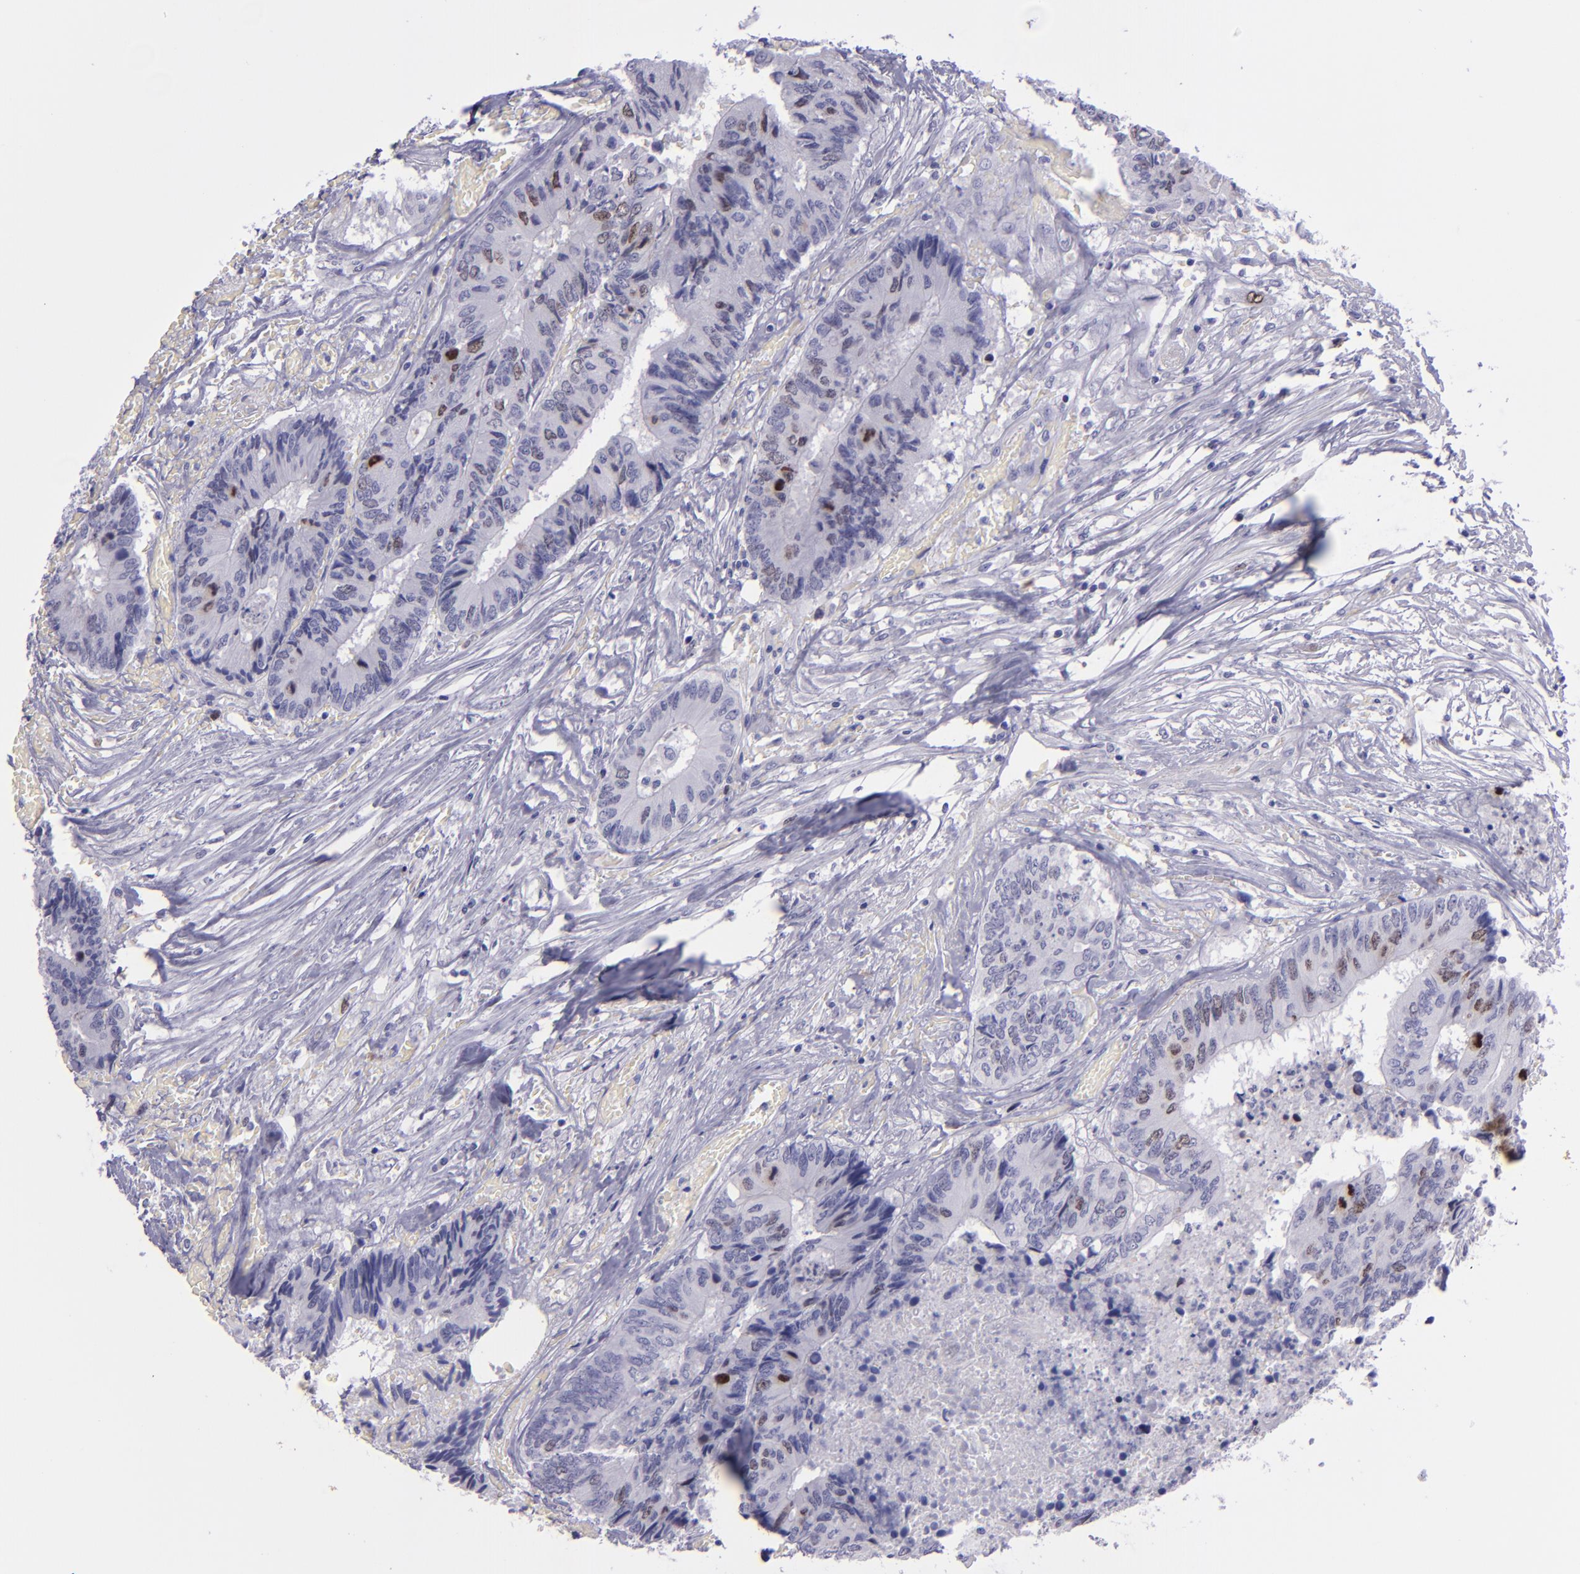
{"staining": {"intensity": "strong", "quantity": "<25%", "location": "nuclear"}, "tissue": "colorectal cancer", "cell_type": "Tumor cells", "image_type": "cancer", "snomed": [{"axis": "morphology", "description": "Adenocarcinoma, NOS"}, {"axis": "topography", "description": "Rectum"}], "caption": "Tumor cells display medium levels of strong nuclear expression in approximately <25% of cells in colorectal adenocarcinoma.", "gene": "TOP2A", "patient": {"sex": "male", "age": 55}}